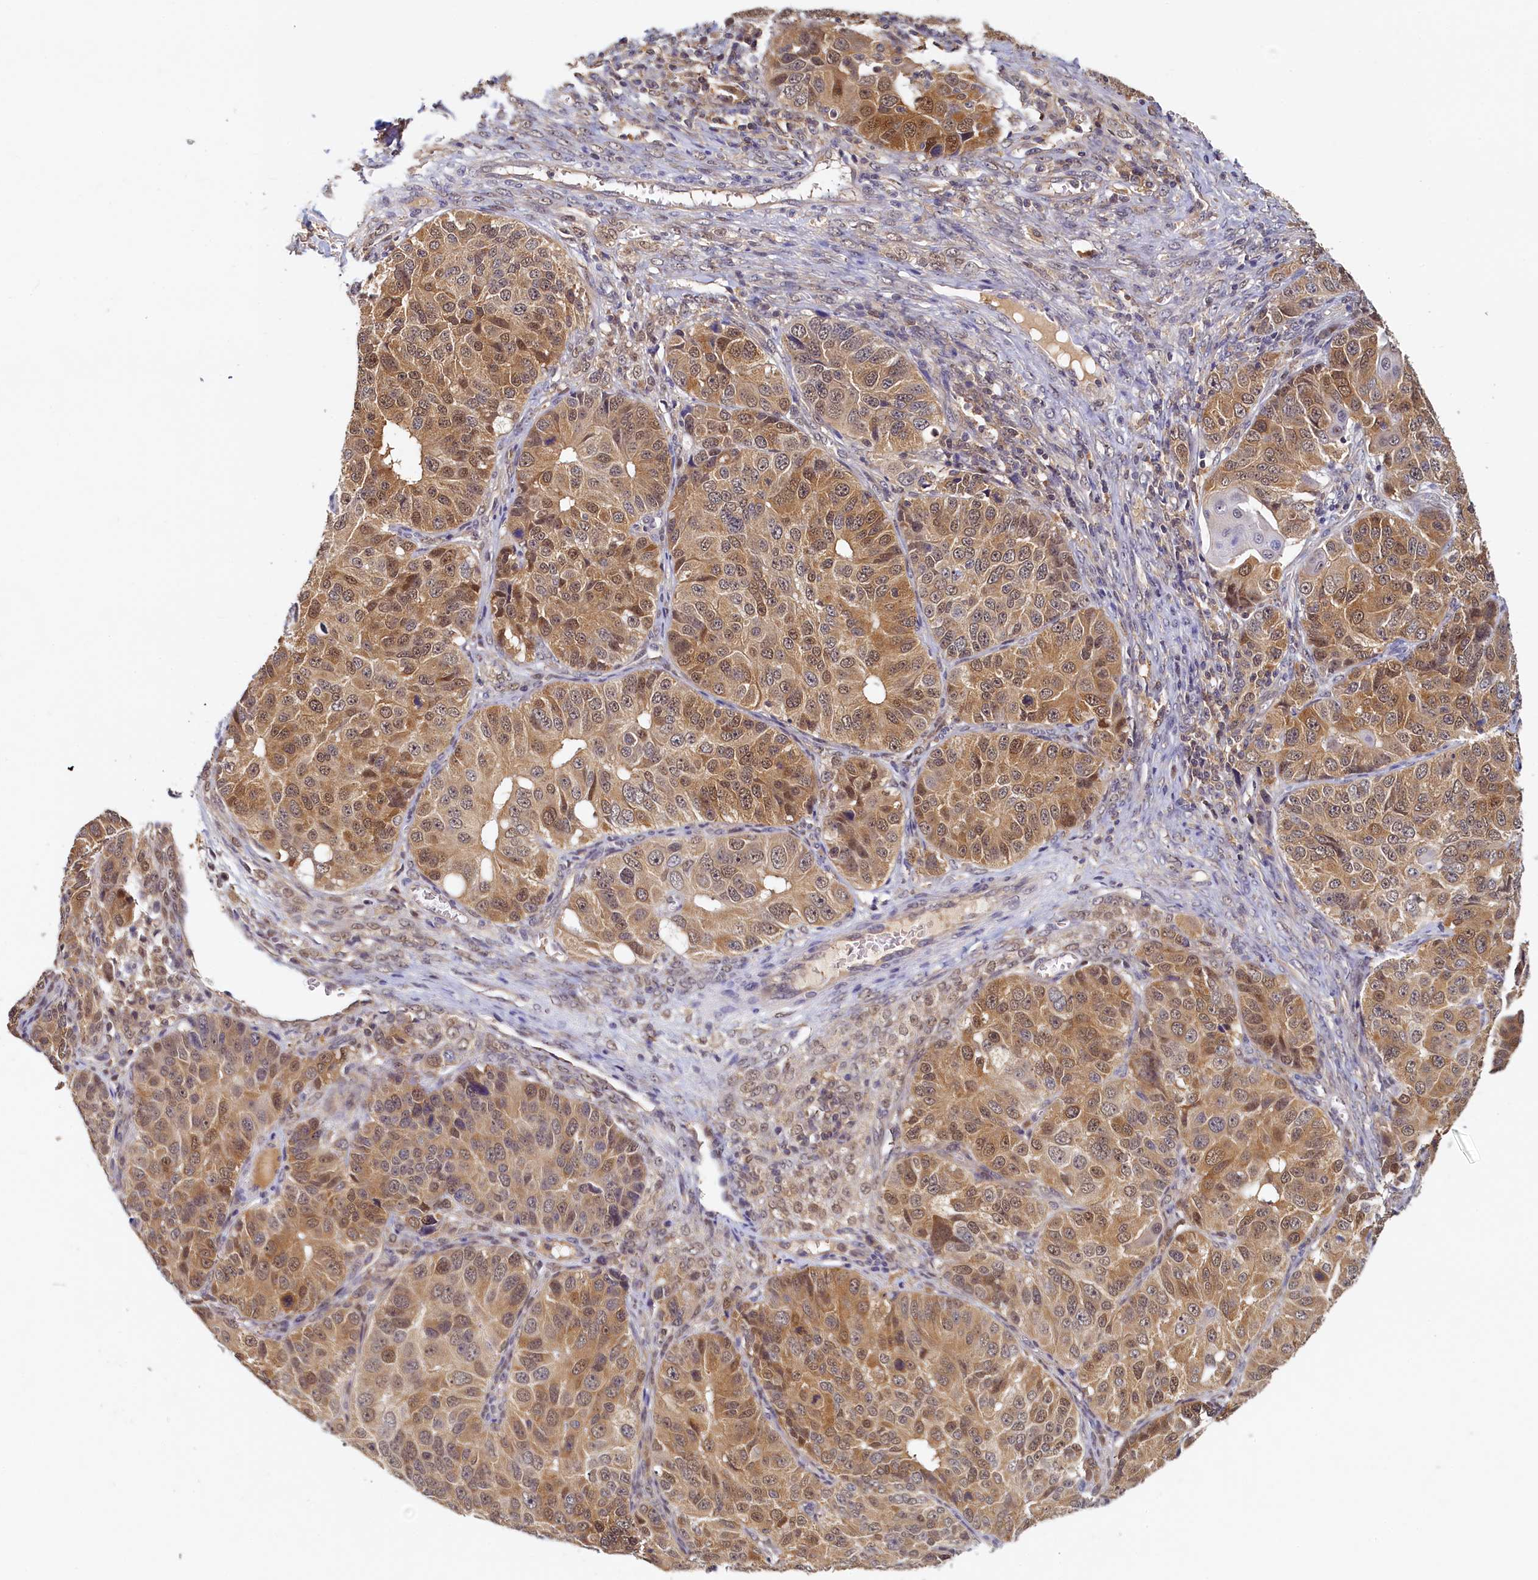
{"staining": {"intensity": "moderate", "quantity": ">75%", "location": "cytoplasmic/membranous,nuclear"}, "tissue": "ovarian cancer", "cell_type": "Tumor cells", "image_type": "cancer", "snomed": [{"axis": "morphology", "description": "Carcinoma, endometroid"}, {"axis": "topography", "description": "Ovary"}], "caption": "Immunohistochemistry (IHC) of endometroid carcinoma (ovarian) shows medium levels of moderate cytoplasmic/membranous and nuclear expression in approximately >75% of tumor cells. The protein of interest is shown in brown color, while the nuclei are stained blue.", "gene": "PAAF1", "patient": {"sex": "female", "age": 51}}